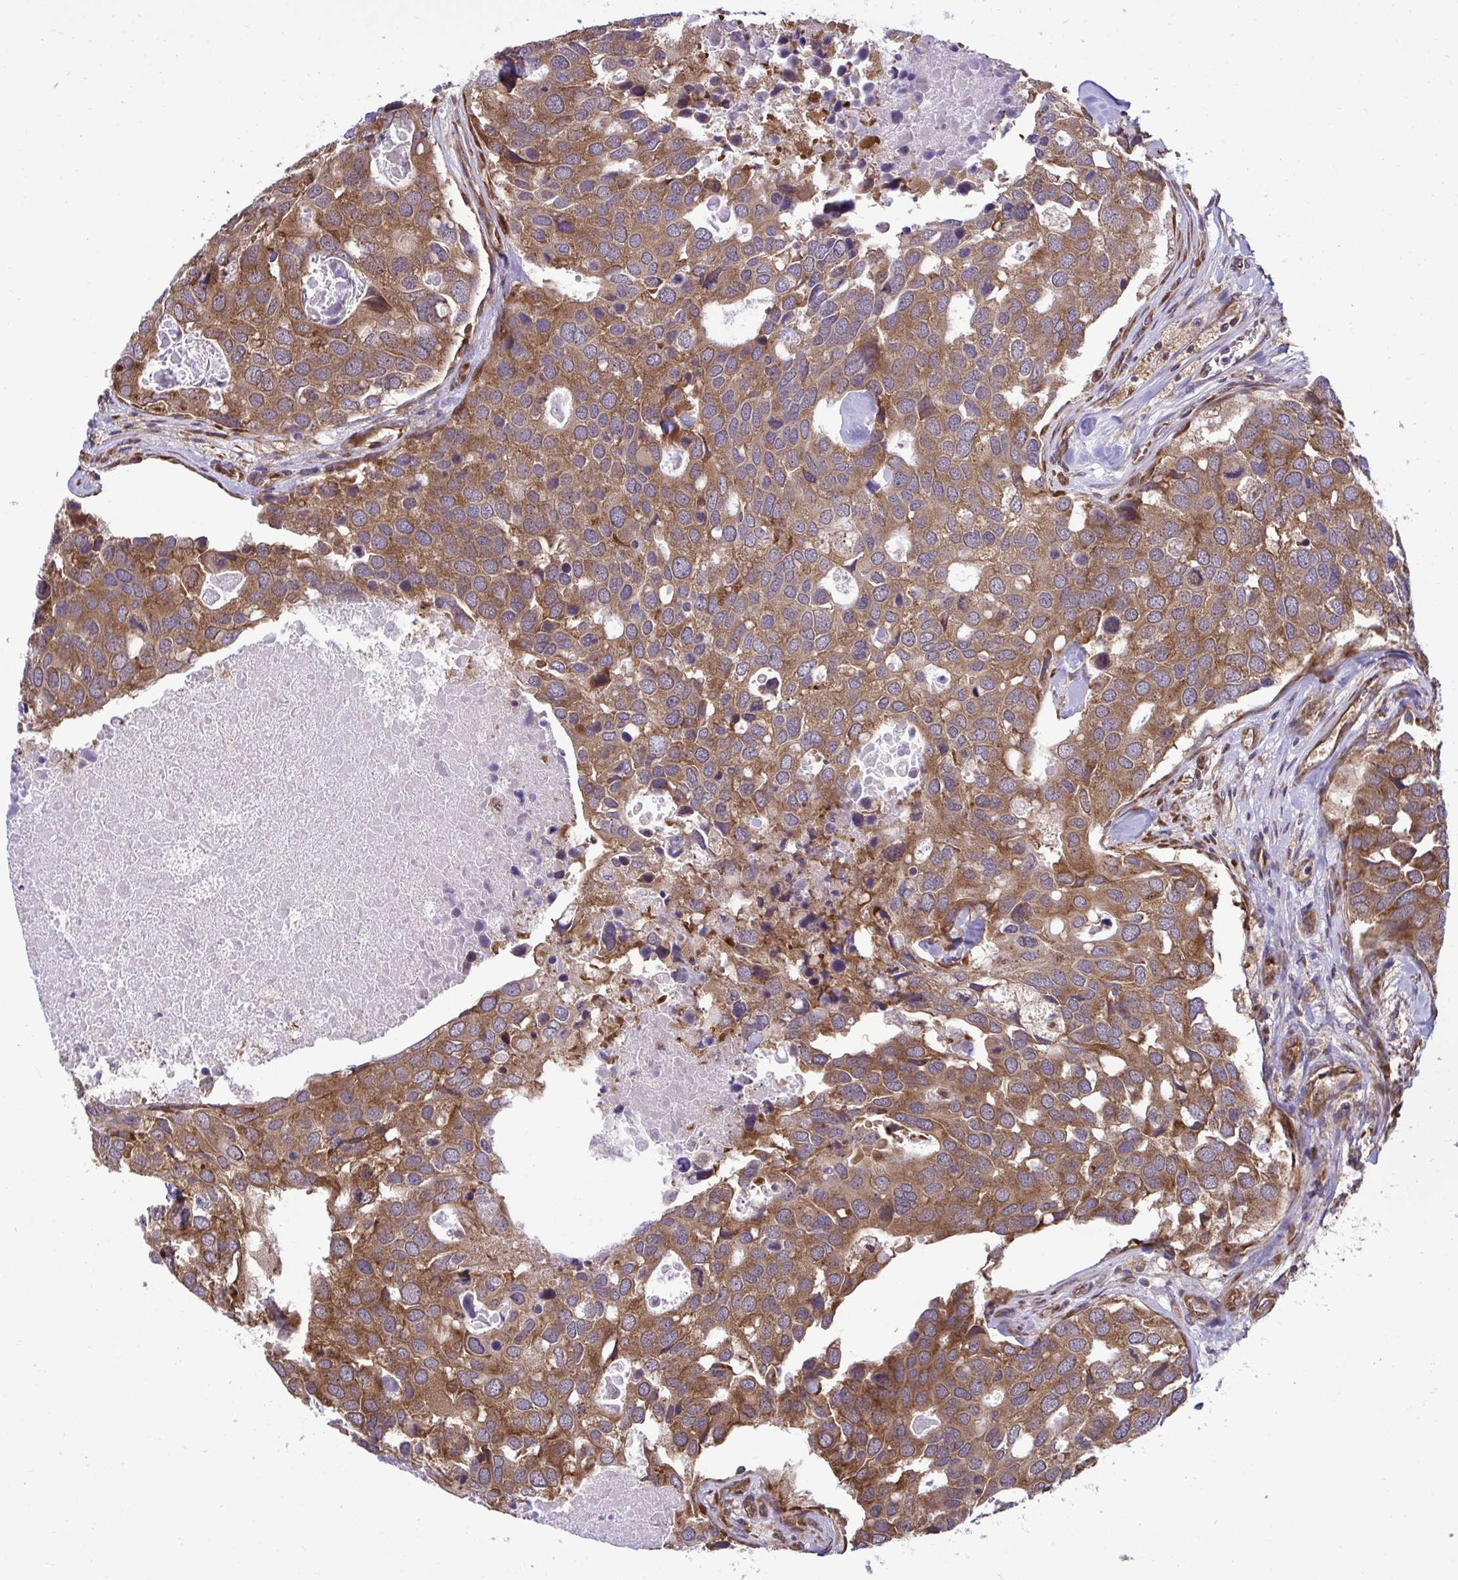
{"staining": {"intensity": "moderate", "quantity": ">75%", "location": "cytoplasmic/membranous"}, "tissue": "breast cancer", "cell_type": "Tumor cells", "image_type": "cancer", "snomed": [{"axis": "morphology", "description": "Duct carcinoma"}, {"axis": "topography", "description": "Breast"}], "caption": "This histopathology image shows immunohistochemistry (IHC) staining of breast cancer, with medium moderate cytoplasmic/membranous positivity in approximately >75% of tumor cells.", "gene": "RPS15", "patient": {"sex": "female", "age": 83}}